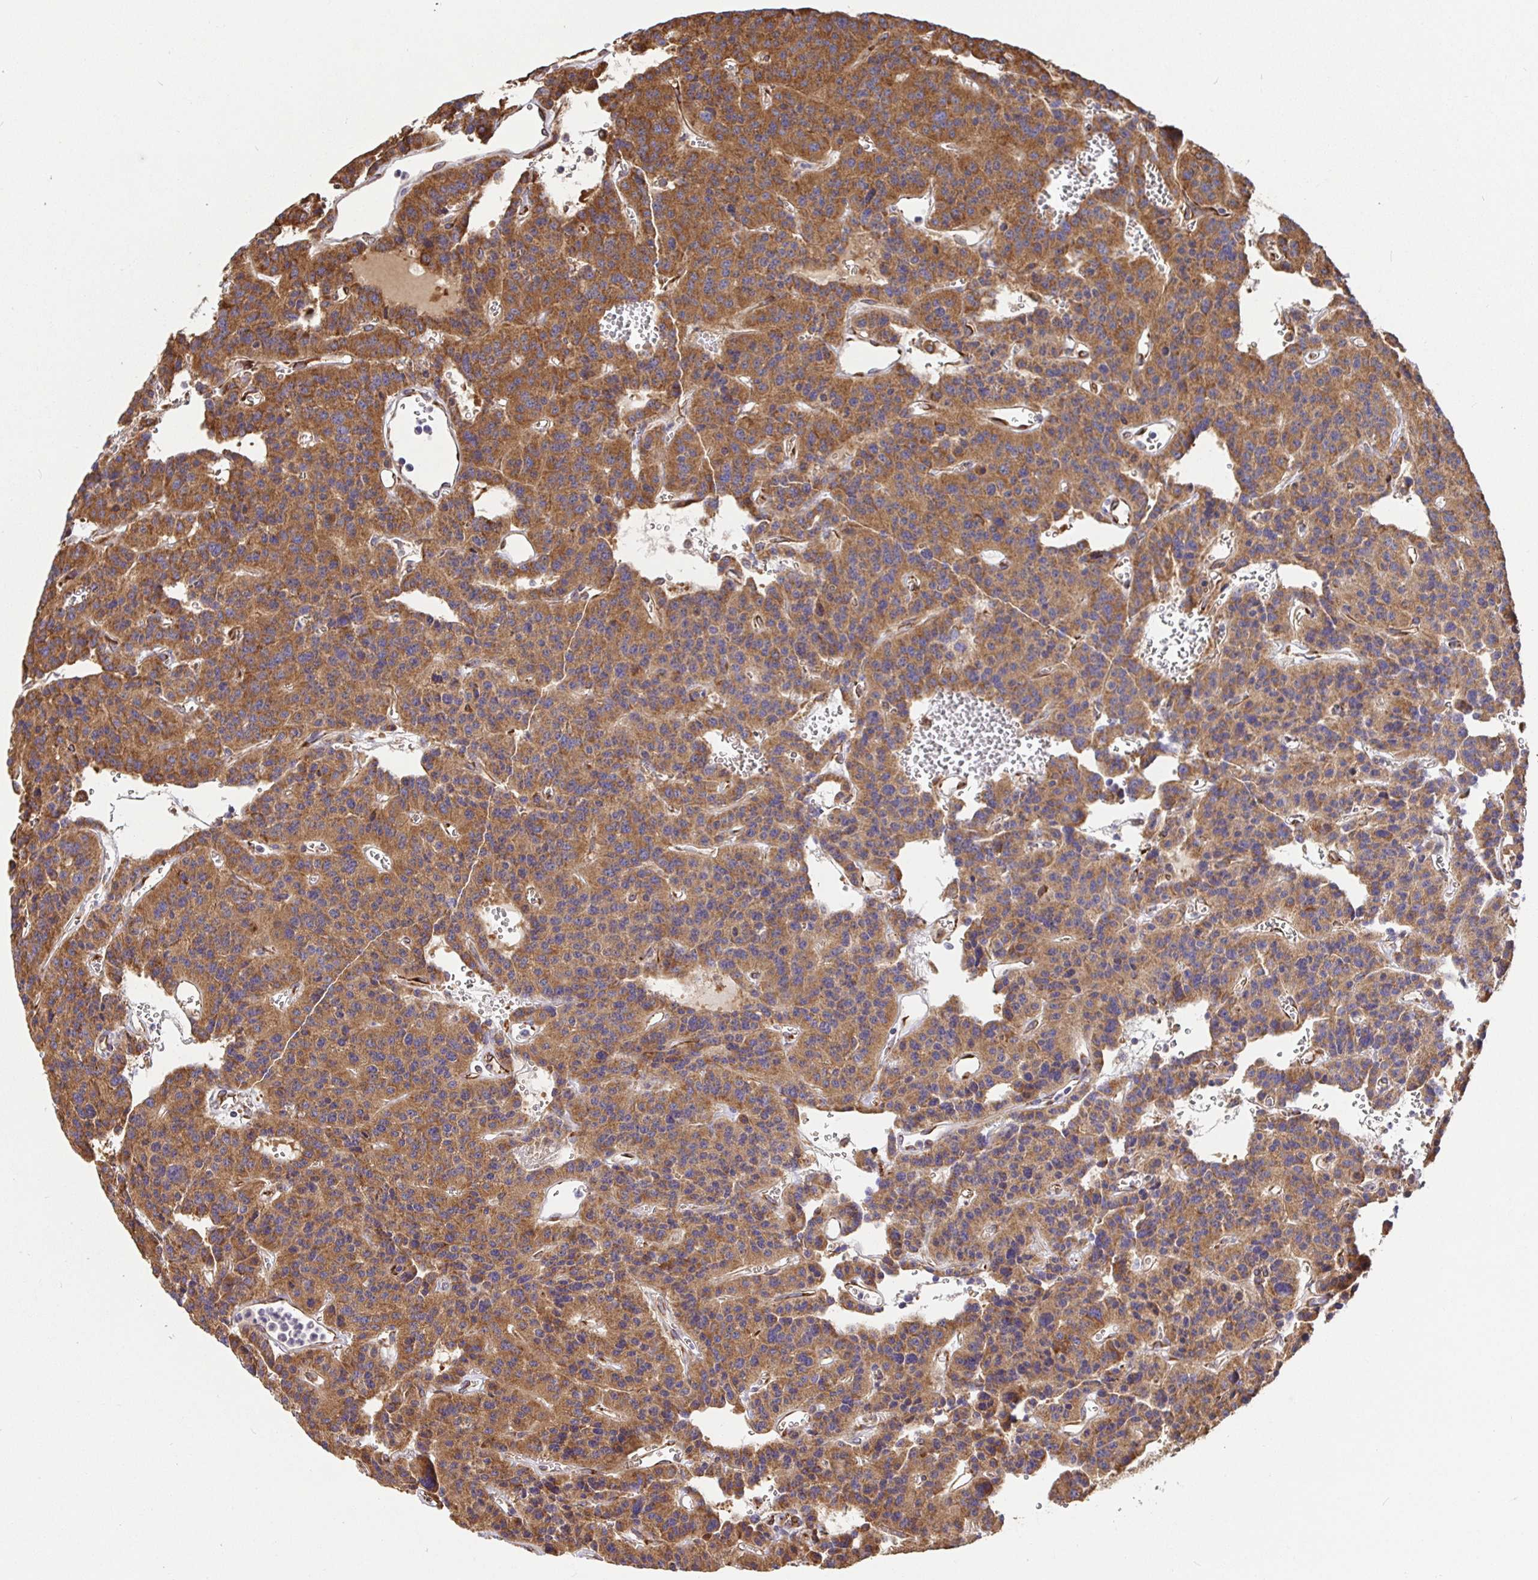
{"staining": {"intensity": "moderate", "quantity": ">75%", "location": "cytoplasmic/membranous"}, "tissue": "carcinoid", "cell_type": "Tumor cells", "image_type": "cancer", "snomed": [{"axis": "morphology", "description": "Carcinoid, malignant, NOS"}, {"axis": "topography", "description": "Lung"}], "caption": "This photomicrograph displays immunohistochemistry staining of human carcinoid, with medium moderate cytoplasmic/membranous staining in about >75% of tumor cells.", "gene": "MAOA", "patient": {"sex": "female", "age": 71}}